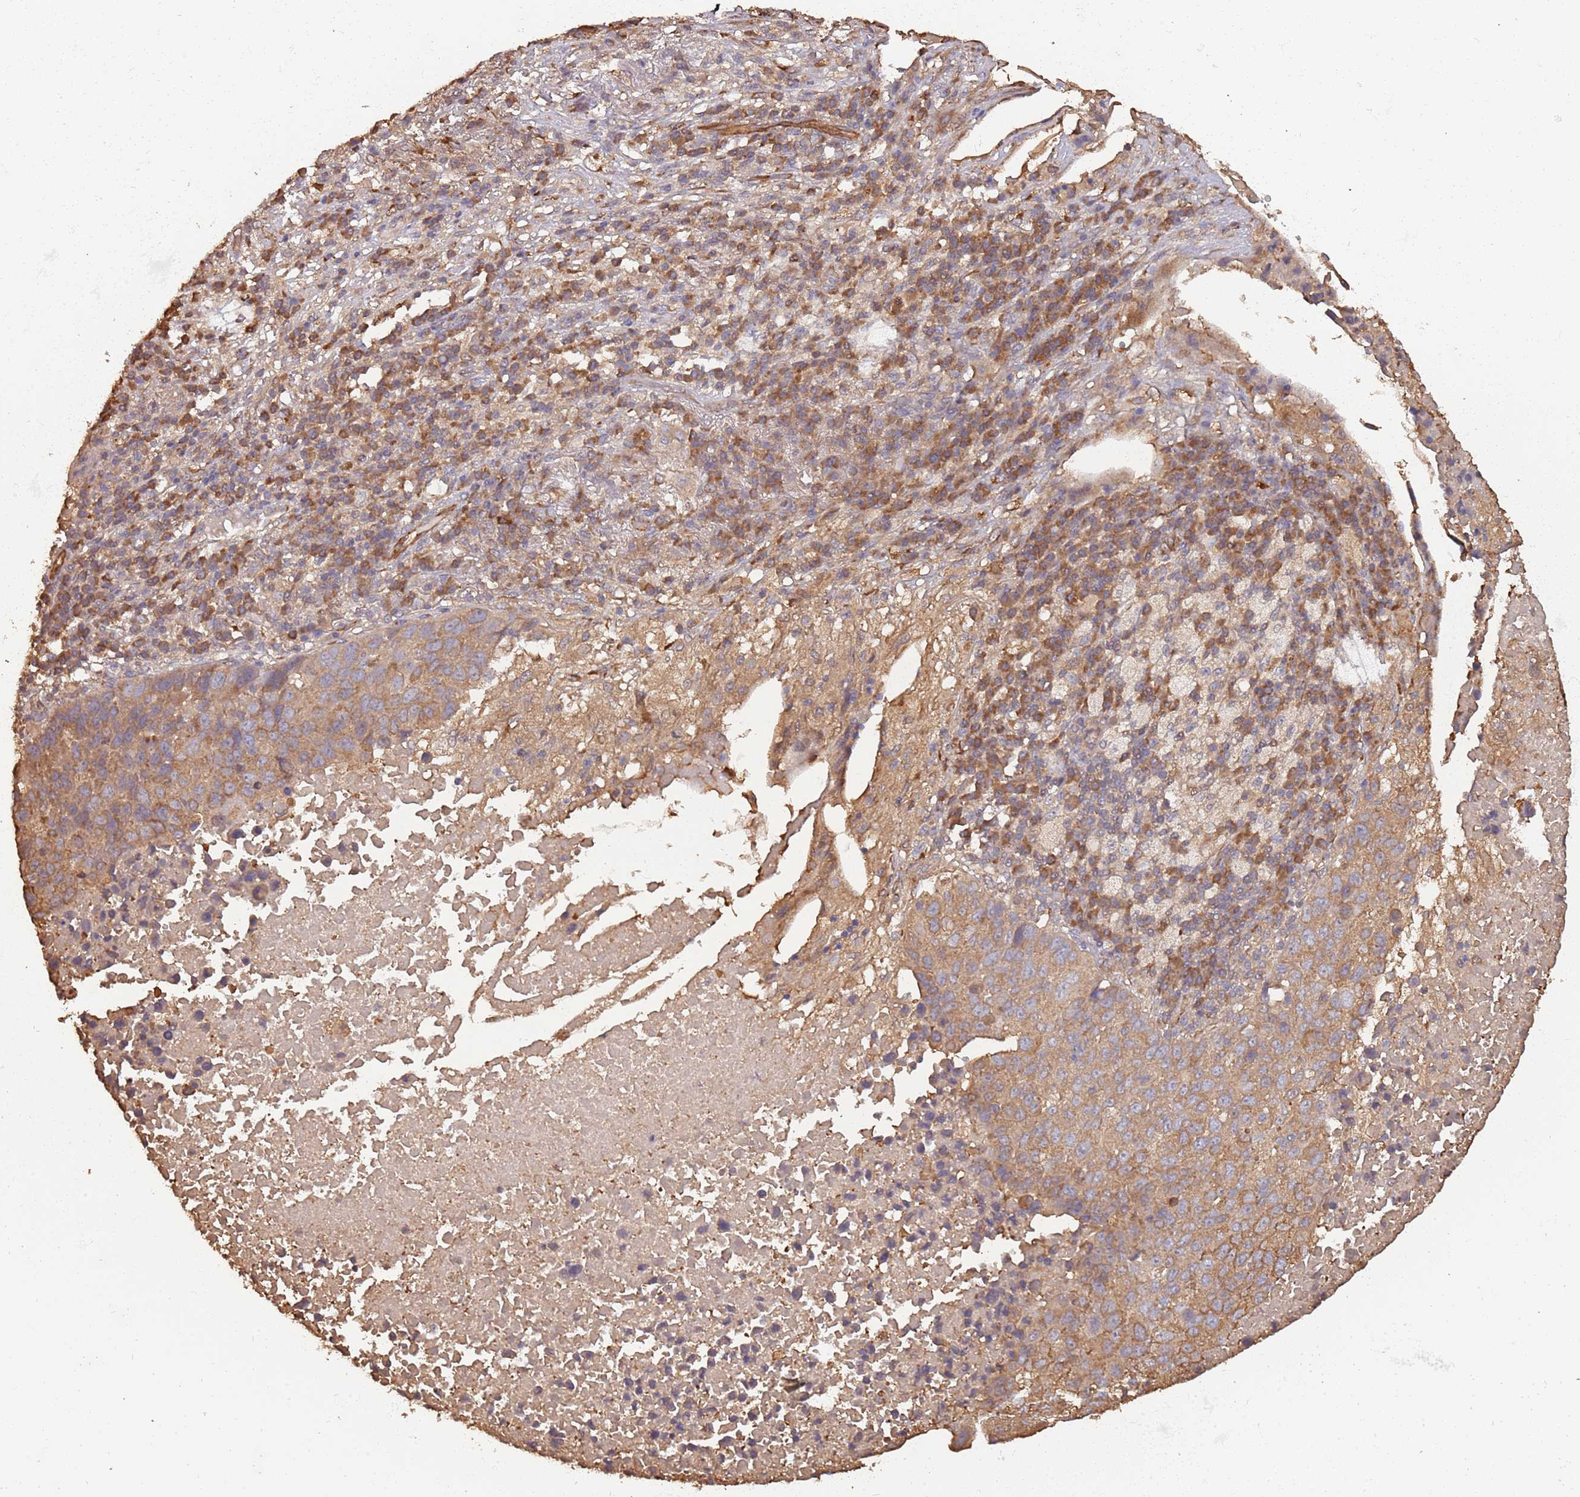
{"staining": {"intensity": "moderate", "quantity": ">75%", "location": "cytoplasmic/membranous"}, "tissue": "lung cancer", "cell_type": "Tumor cells", "image_type": "cancer", "snomed": [{"axis": "morphology", "description": "Squamous cell carcinoma, NOS"}, {"axis": "topography", "description": "Lung"}], "caption": "A high-resolution micrograph shows immunohistochemistry (IHC) staining of lung cancer, which reveals moderate cytoplasmic/membranous staining in approximately >75% of tumor cells. Nuclei are stained in blue.", "gene": "COG4", "patient": {"sex": "male", "age": 73}}